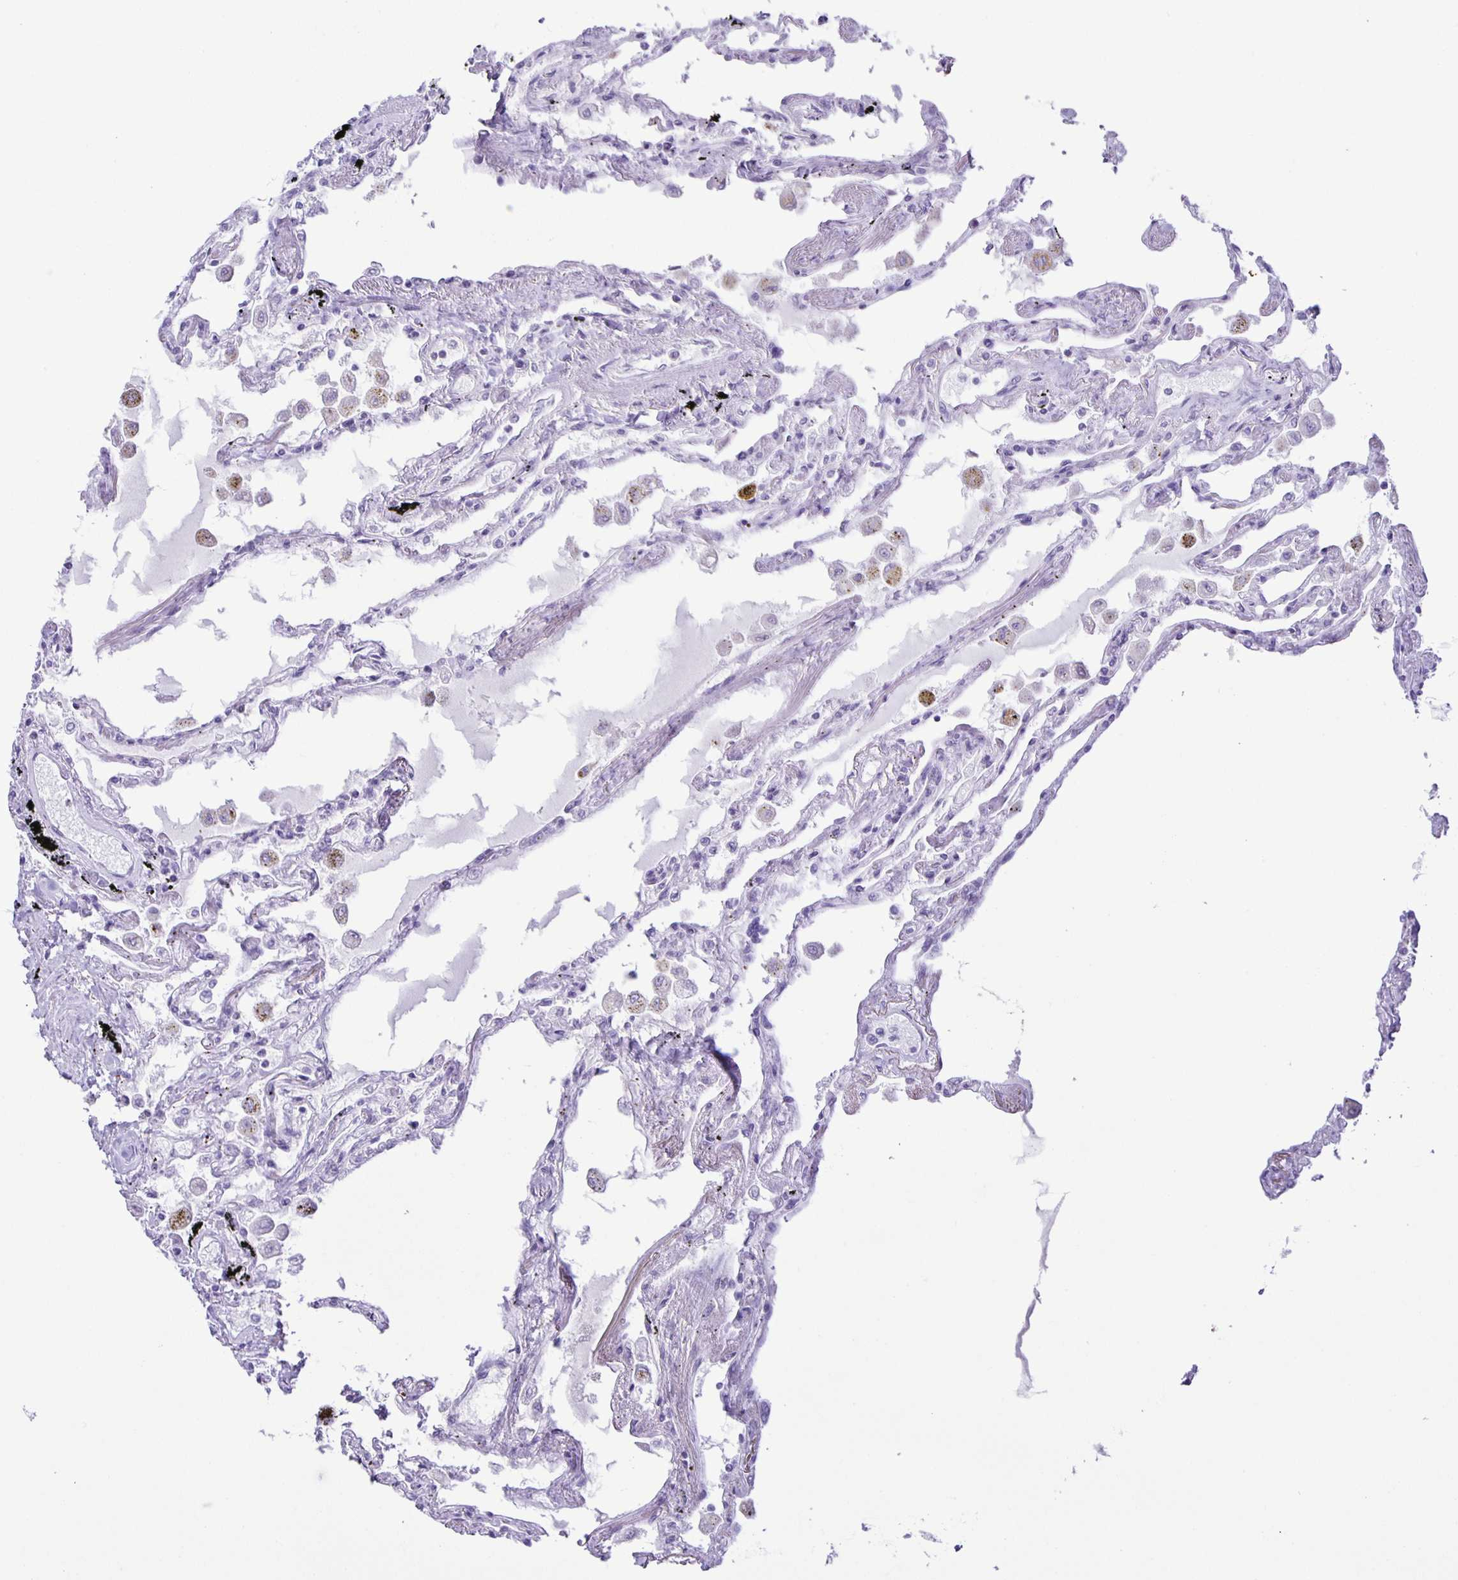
{"staining": {"intensity": "negative", "quantity": "none", "location": "none"}, "tissue": "lung", "cell_type": "Alveolar cells", "image_type": "normal", "snomed": [{"axis": "morphology", "description": "Normal tissue, NOS"}, {"axis": "morphology", "description": "Adenocarcinoma, NOS"}, {"axis": "topography", "description": "Cartilage tissue"}, {"axis": "topography", "description": "Lung"}], "caption": "This is a photomicrograph of IHC staining of unremarkable lung, which shows no expression in alveolar cells. Nuclei are stained in blue.", "gene": "EZHIP", "patient": {"sex": "female", "age": 67}}